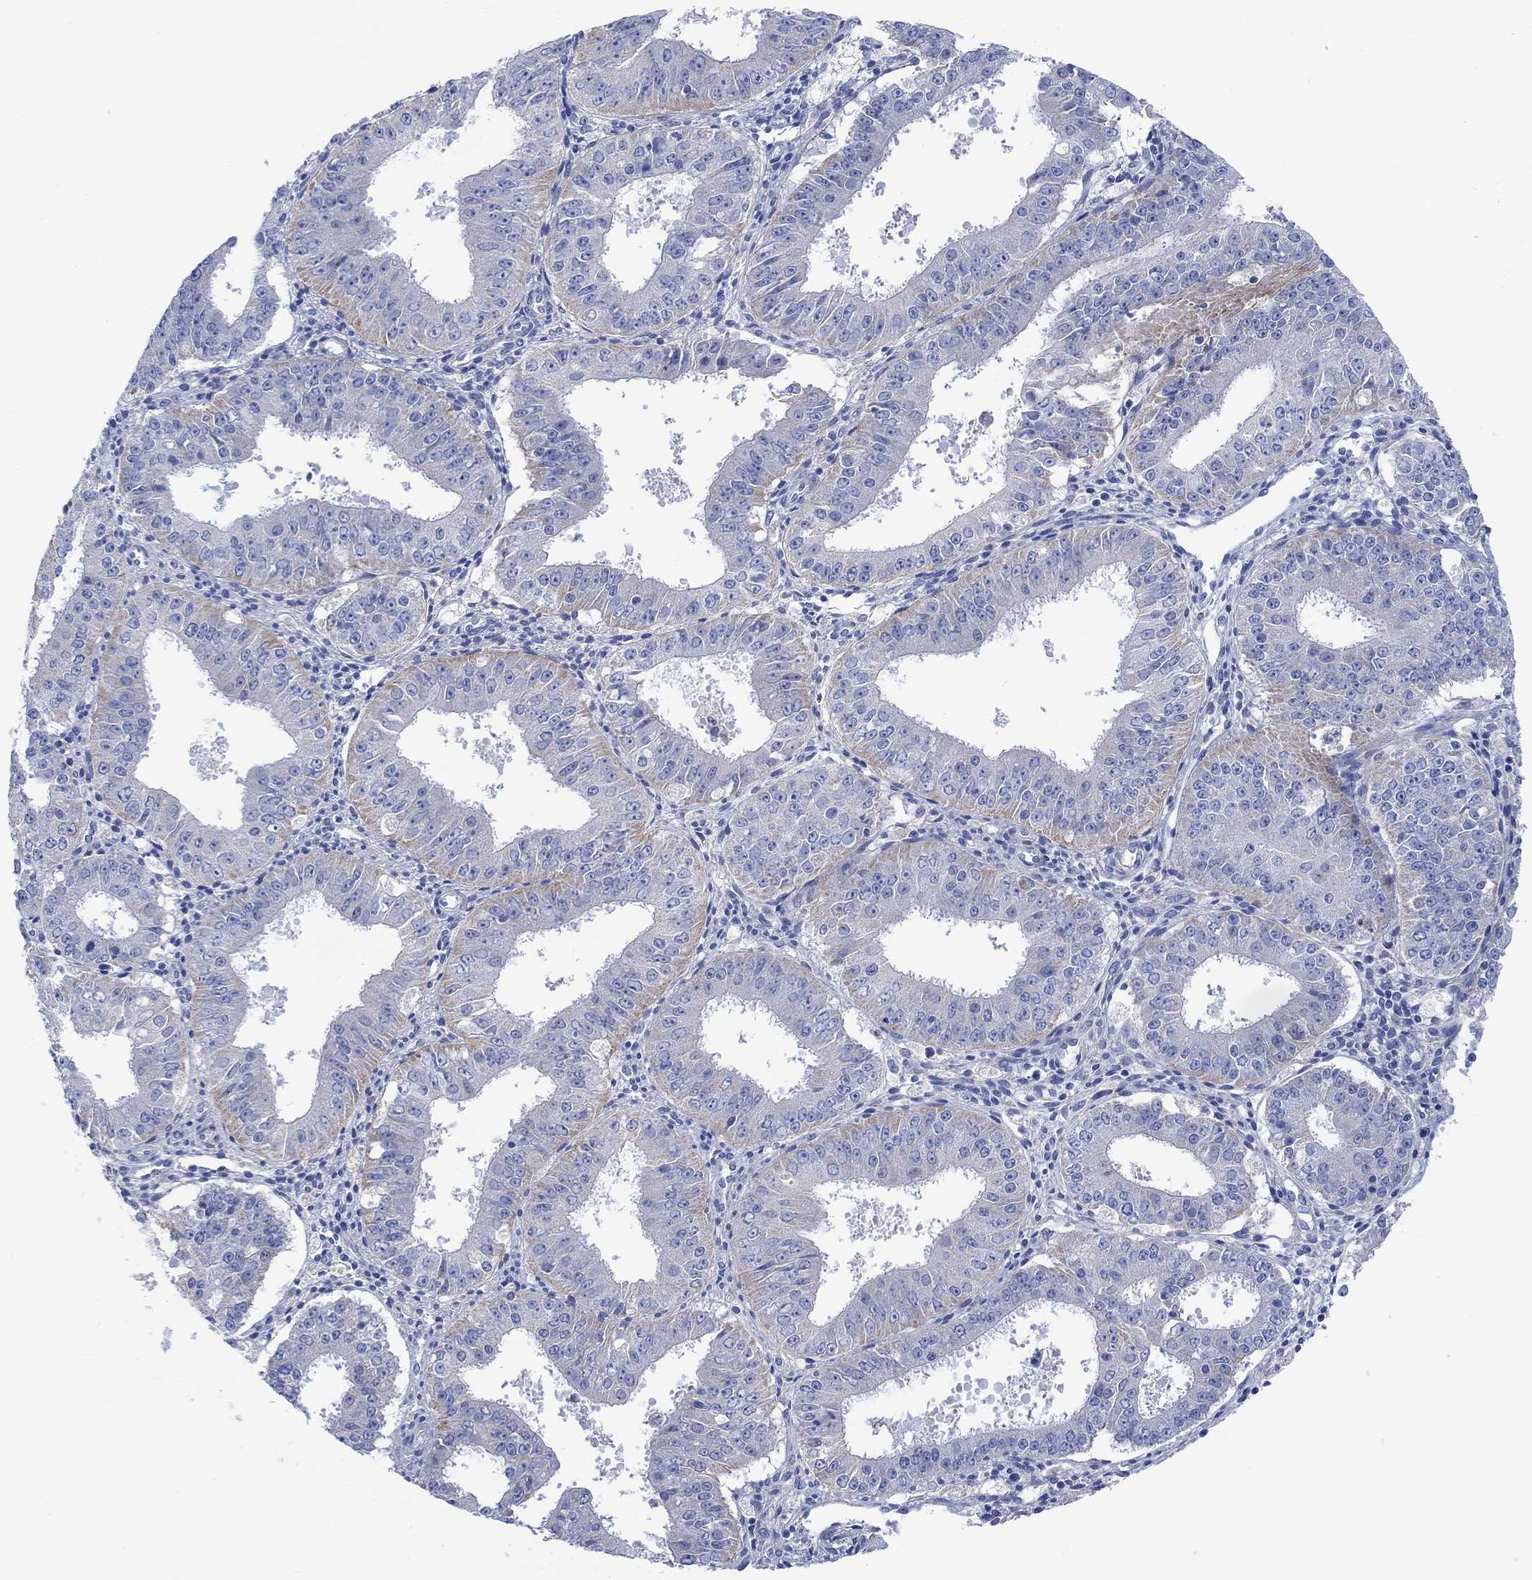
{"staining": {"intensity": "negative", "quantity": "none", "location": "none"}, "tissue": "ovarian cancer", "cell_type": "Tumor cells", "image_type": "cancer", "snomed": [{"axis": "morphology", "description": "Carcinoma, endometroid"}, {"axis": "topography", "description": "Ovary"}], "caption": "Immunohistochemistry (IHC) image of neoplastic tissue: ovarian cancer (endometroid carcinoma) stained with DAB (3,3'-diaminobenzidine) shows no significant protein staining in tumor cells.", "gene": "REEP6", "patient": {"sex": "female", "age": 42}}